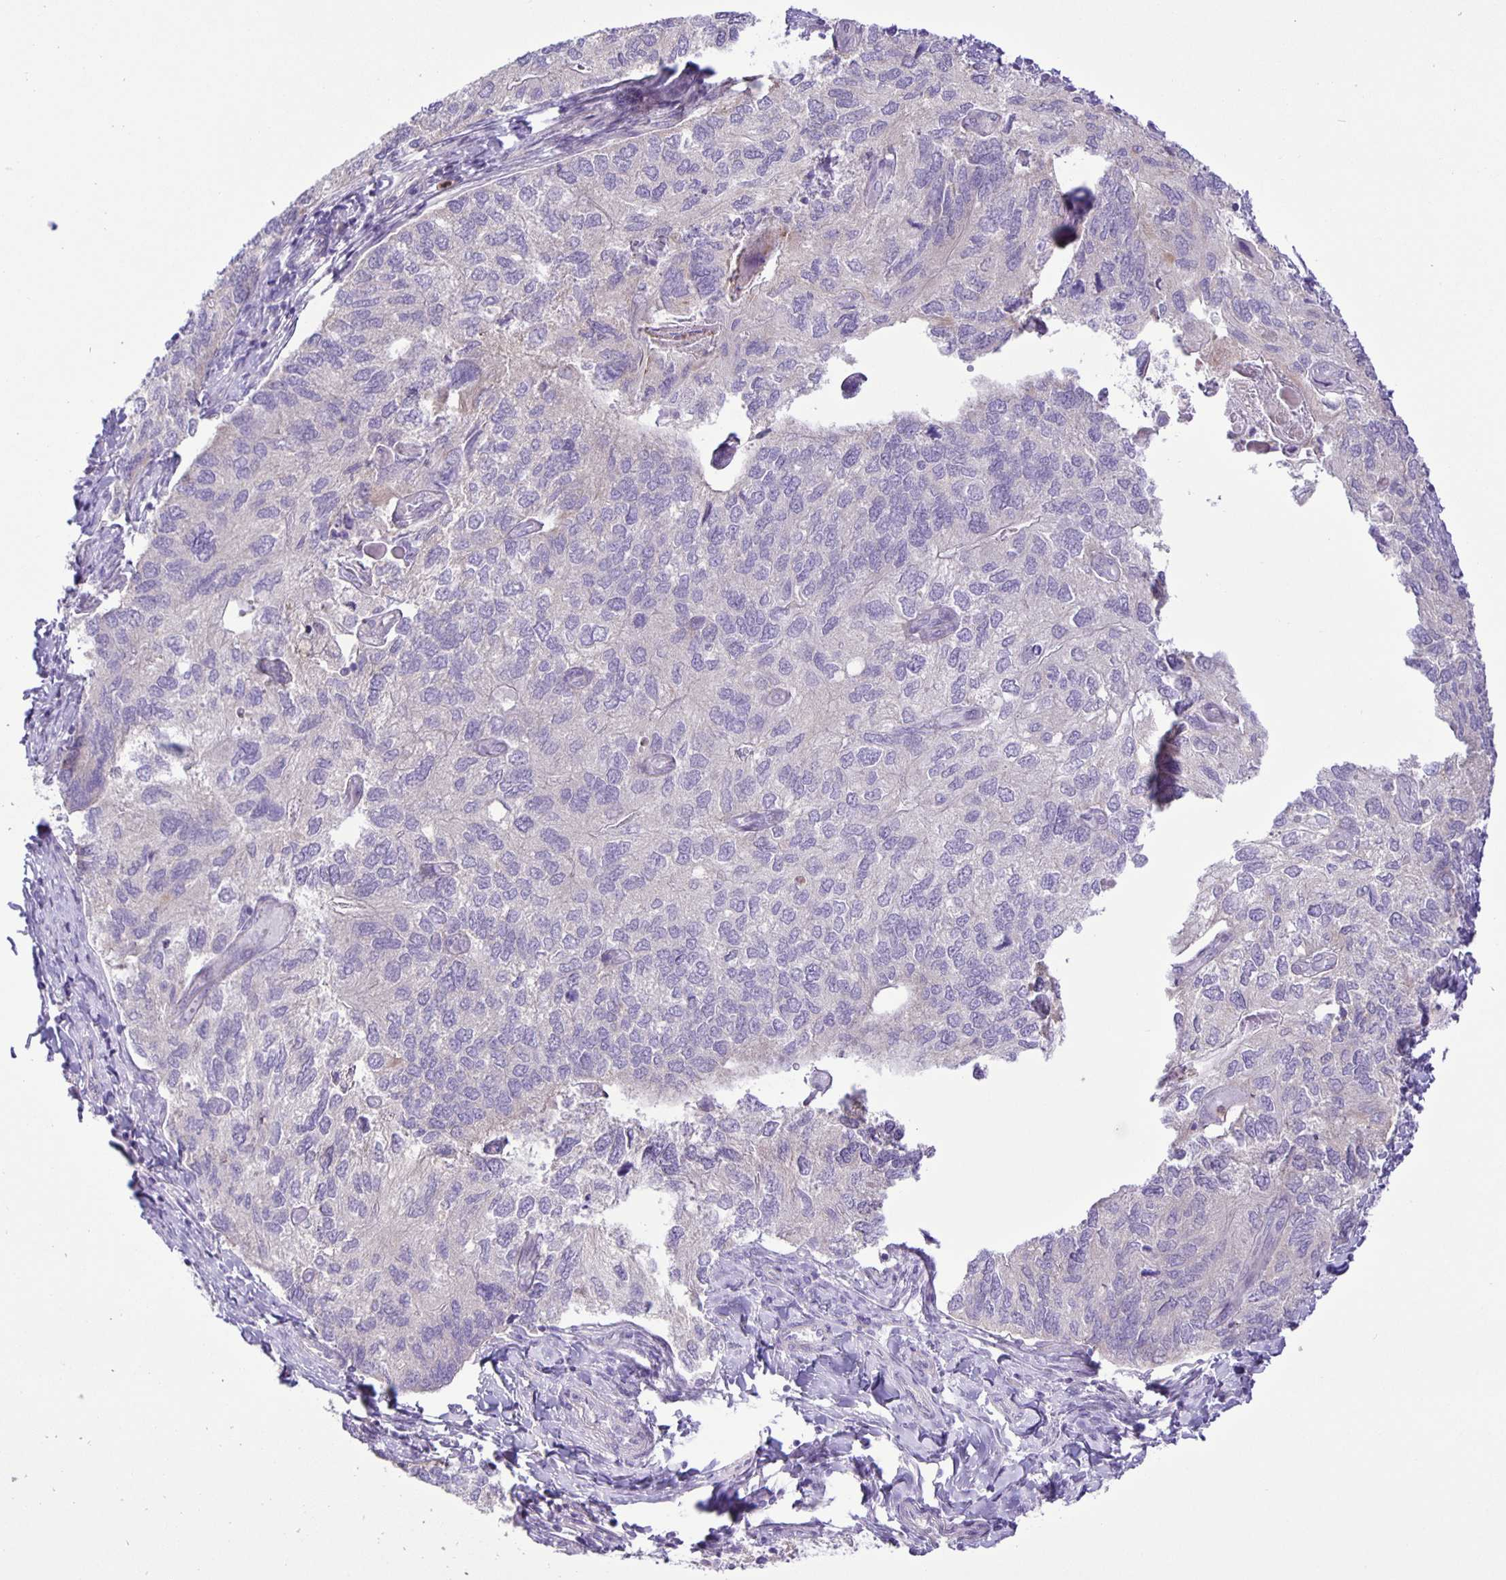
{"staining": {"intensity": "negative", "quantity": "none", "location": "none"}, "tissue": "endometrial cancer", "cell_type": "Tumor cells", "image_type": "cancer", "snomed": [{"axis": "morphology", "description": "Carcinoma, NOS"}, {"axis": "topography", "description": "Uterus"}], "caption": "The histopathology image exhibits no staining of tumor cells in endometrial cancer (carcinoma).", "gene": "ADCK1", "patient": {"sex": "female", "age": 76}}